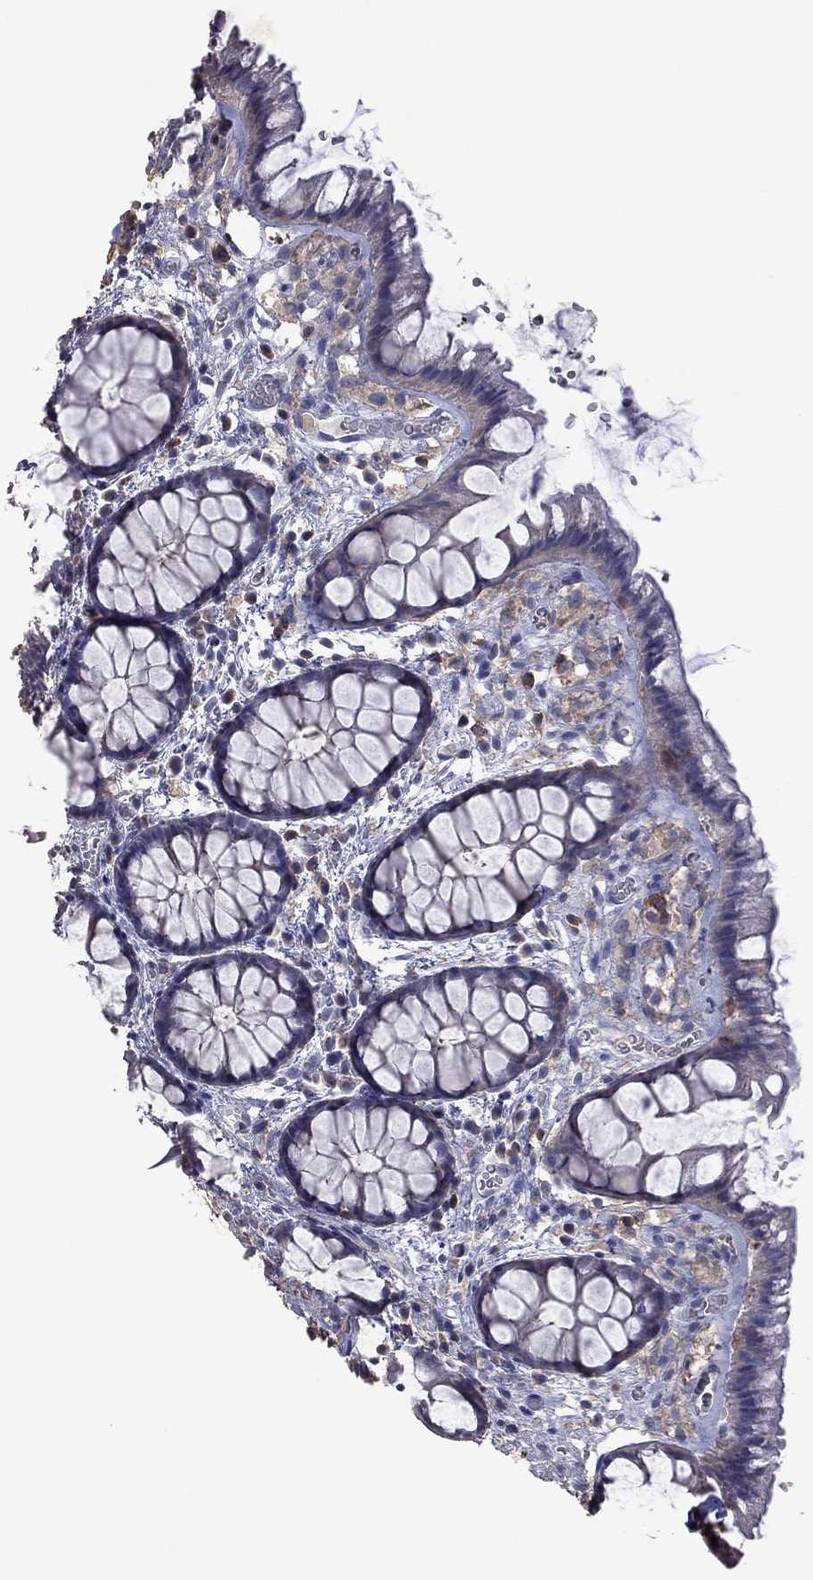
{"staining": {"intensity": "negative", "quantity": "none", "location": "none"}, "tissue": "rectum", "cell_type": "Glandular cells", "image_type": "normal", "snomed": [{"axis": "morphology", "description": "Normal tissue, NOS"}, {"axis": "topography", "description": "Rectum"}], "caption": "Immunohistochemistry (IHC) histopathology image of unremarkable rectum: rectum stained with DAB (3,3'-diaminobenzidine) displays no significant protein staining in glandular cells. (DAB (3,3'-diaminobenzidine) immunohistochemistry visualized using brightfield microscopy, high magnification).", "gene": "ENSG00000288520", "patient": {"sex": "female", "age": 62}}